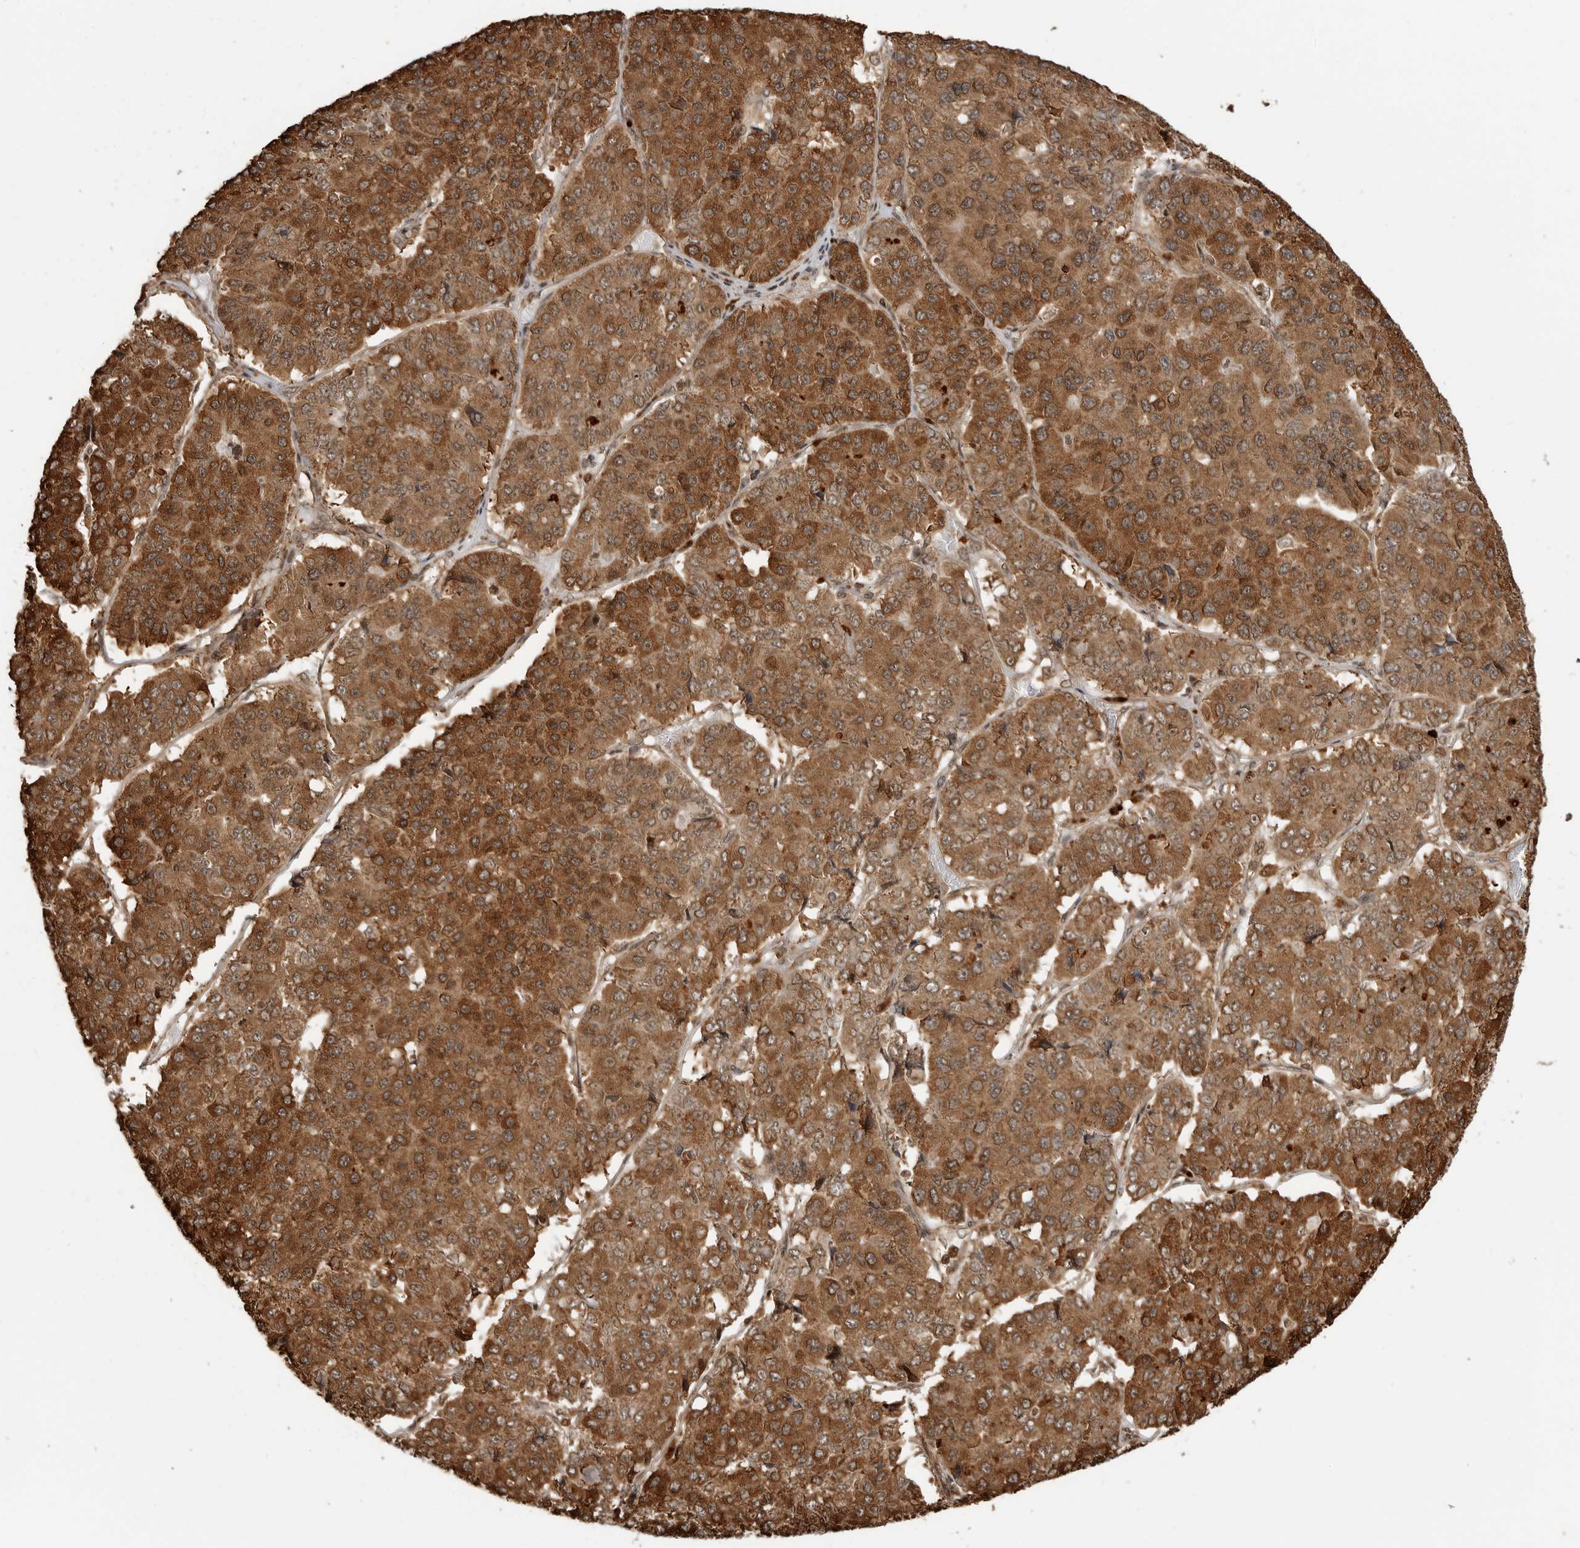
{"staining": {"intensity": "strong", "quantity": ">75%", "location": "cytoplasmic/membranous"}, "tissue": "pancreatic cancer", "cell_type": "Tumor cells", "image_type": "cancer", "snomed": [{"axis": "morphology", "description": "Adenocarcinoma, NOS"}, {"axis": "topography", "description": "Pancreas"}], "caption": "Strong cytoplasmic/membranous expression is present in about >75% of tumor cells in pancreatic adenocarcinoma. (DAB (3,3'-diaminobenzidine) IHC with brightfield microscopy, high magnification).", "gene": "BMP2K", "patient": {"sex": "male", "age": 50}}